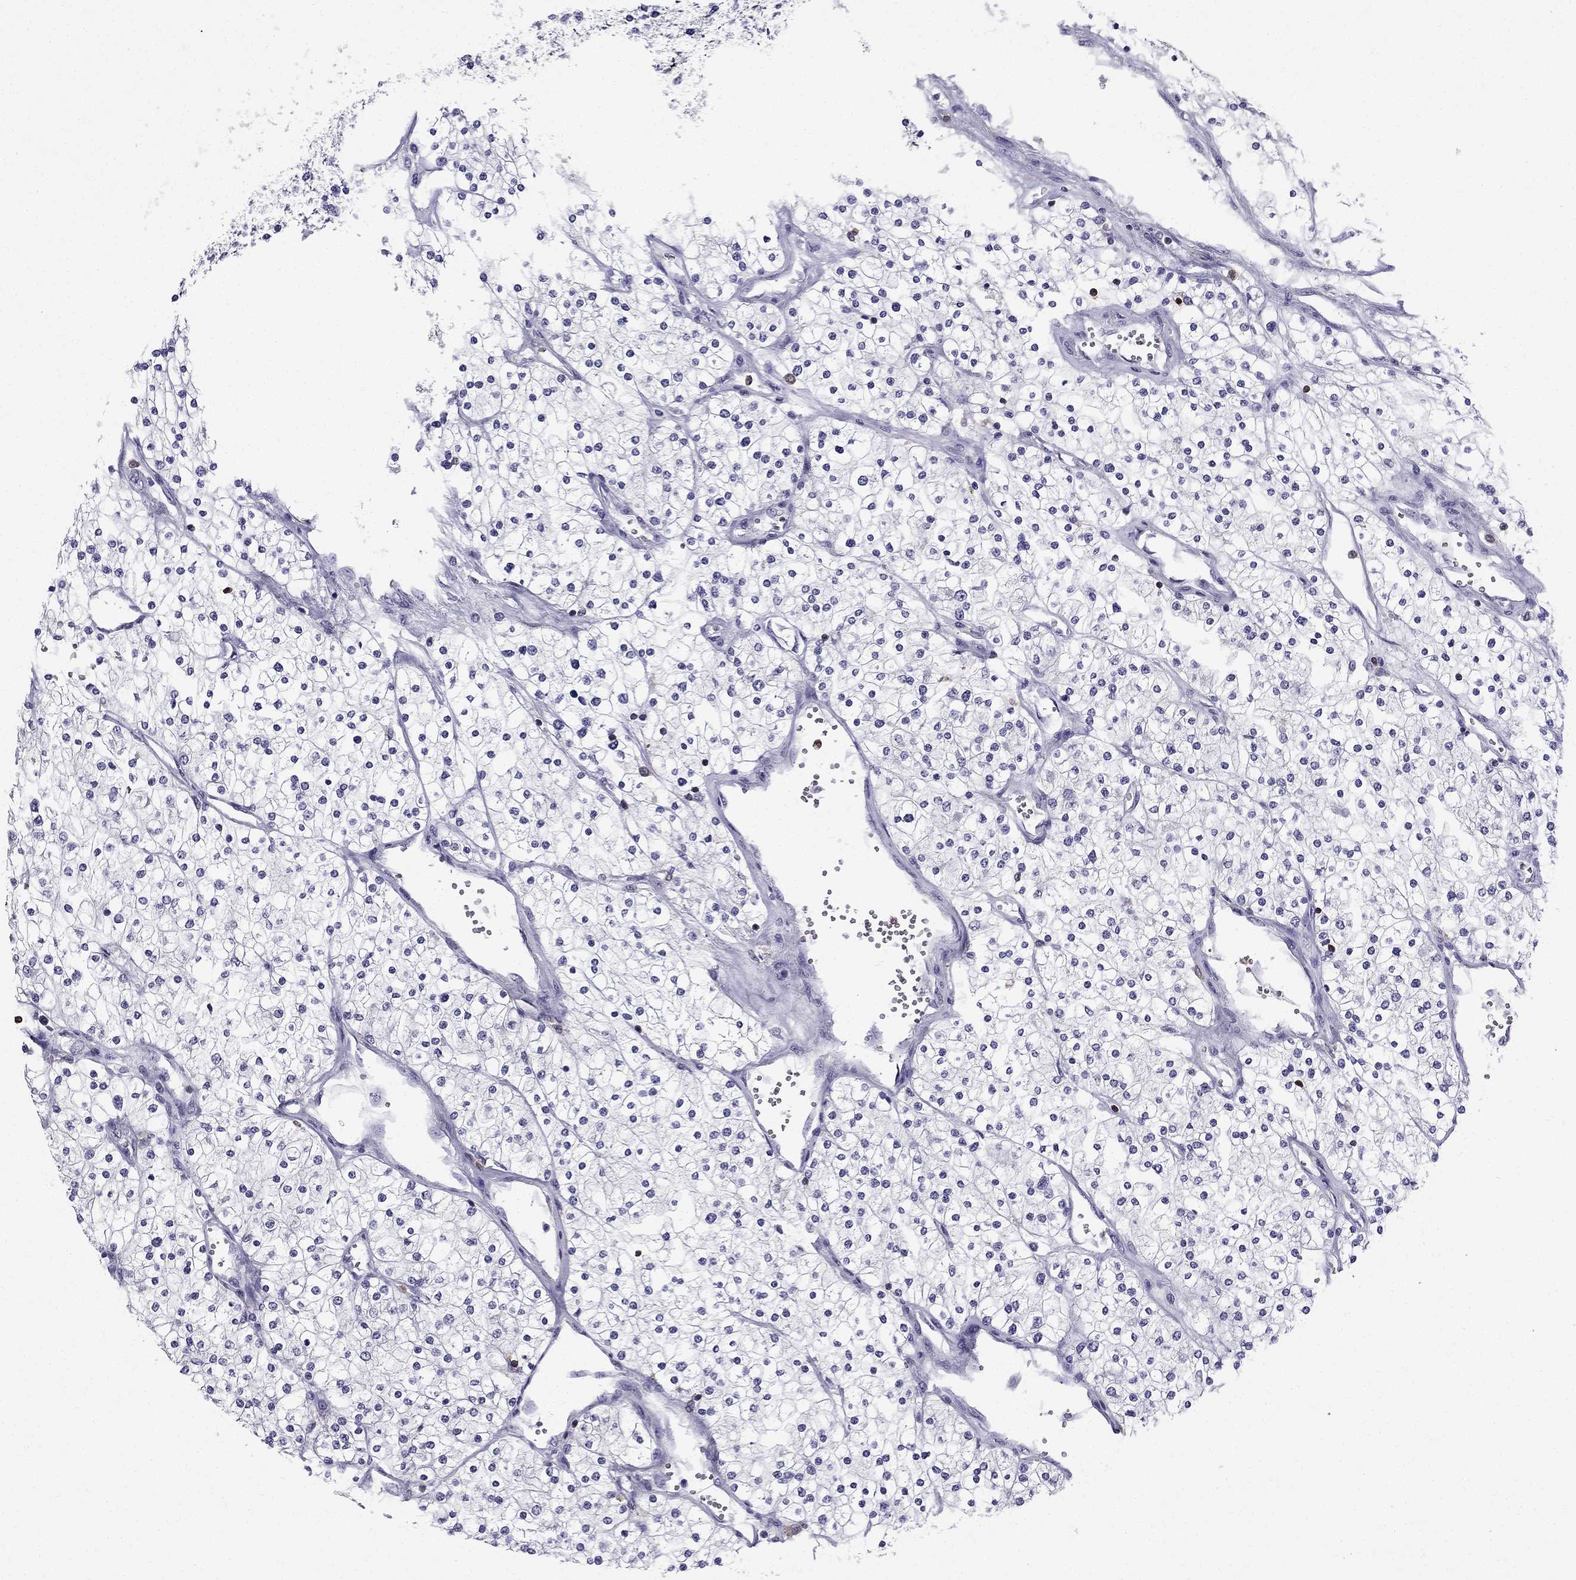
{"staining": {"intensity": "negative", "quantity": "none", "location": "none"}, "tissue": "renal cancer", "cell_type": "Tumor cells", "image_type": "cancer", "snomed": [{"axis": "morphology", "description": "Adenocarcinoma, NOS"}, {"axis": "topography", "description": "Kidney"}], "caption": "Photomicrograph shows no protein staining in tumor cells of renal cancer tissue.", "gene": "CCK", "patient": {"sex": "male", "age": 80}}